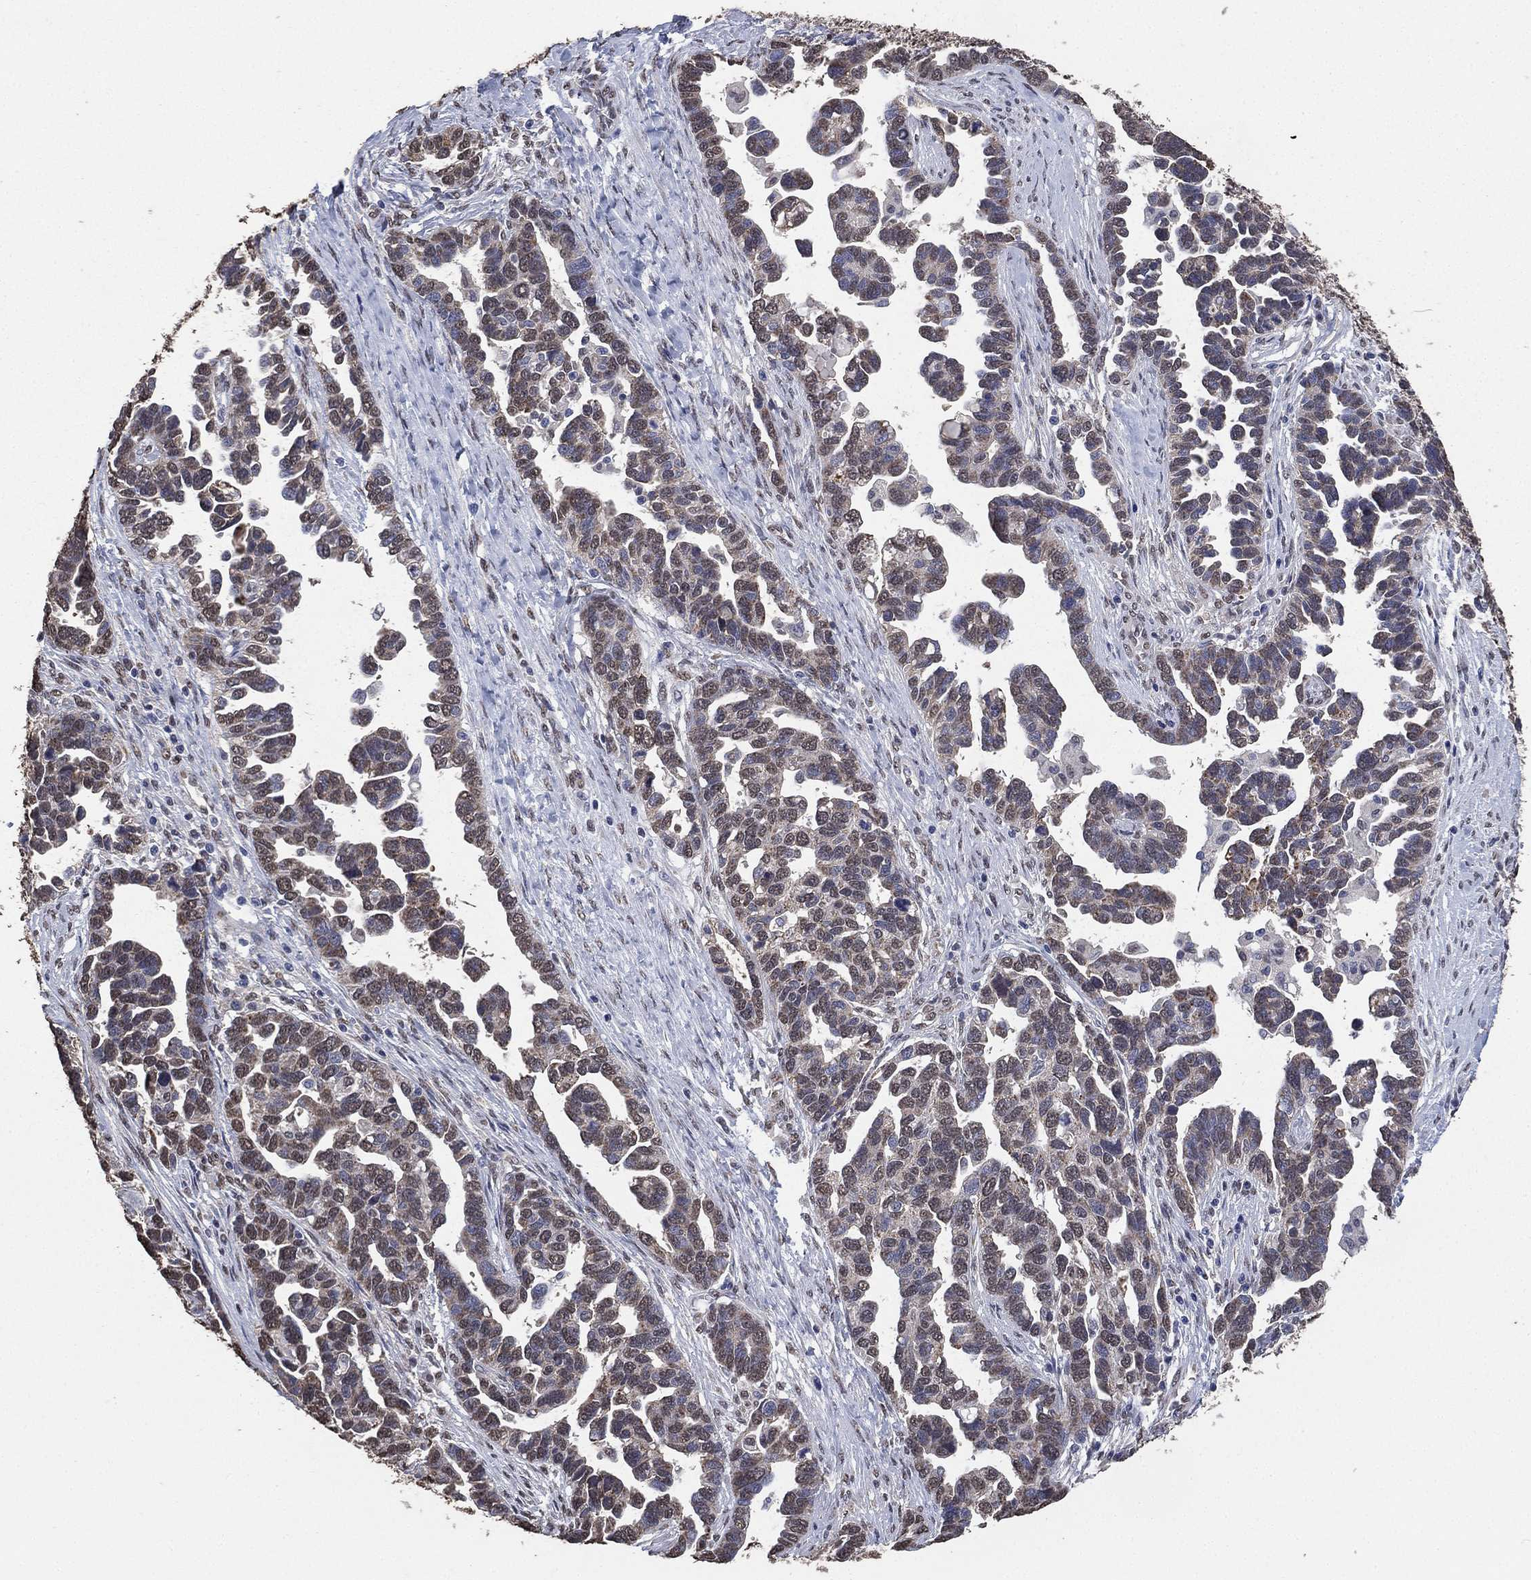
{"staining": {"intensity": "weak", "quantity": "<25%", "location": "cytoplasmic/membranous,nuclear"}, "tissue": "ovarian cancer", "cell_type": "Tumor cells", "image_type": "cancer", "snomed": [{"axis": "morphology", "description": "Cystadenocarcinoma, serous, NOS"}, {"axis": "topography", "description": "Ovary"}], "caption": "Ovarian serous cystadenocarcinoma was stained to show a protein in brown. There is no significant expression in tumor cells. (DAB immunohistochemistry with hematoxylin counter stain).", "gene": "ALDH7A1", "patient": {"sex": "female", "age": 54}}